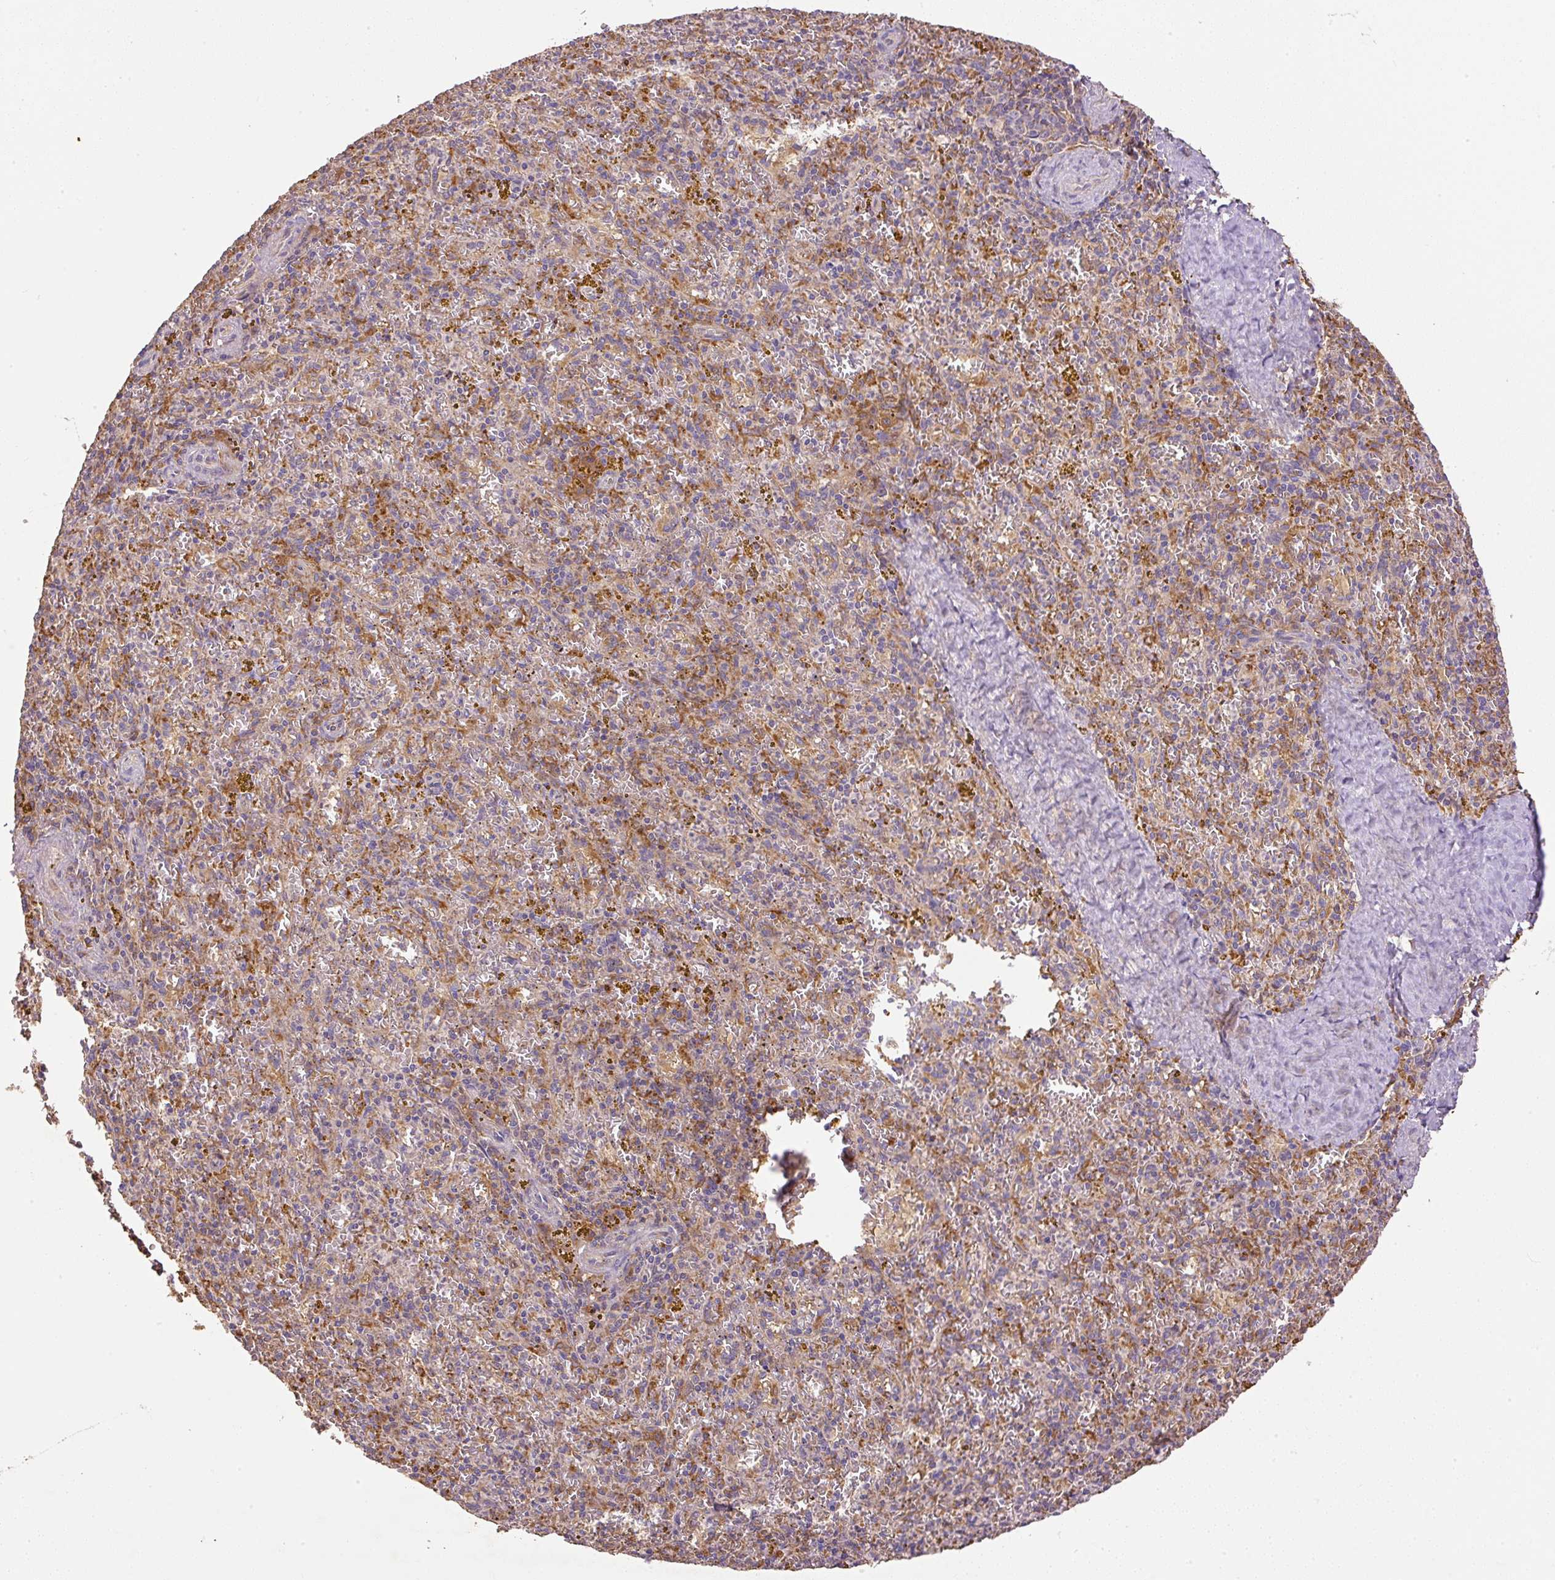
{"staining": {"intensity": "moderate", "quantity": "25%-75%", "location": "cytoplasmic/membranous"}, "tissue": "spleen", "cell_type": "Cells in red pulp", "image_type": "normal", "snomed": [{"axis": "morphology", "description": "Normal tissue, NOS"}, {"axis": "topography", "description": "Spleen"}], "caption": "Immunohistochemical staining of unremarkable human spleen reveals 25%-75% levels of moderate cytoplasmic/membranous protein positivity in approximately 25%-75% of cells in red pulp.", "gene": "DAPK1", "patient": {"sex": "male", "age": 57}}